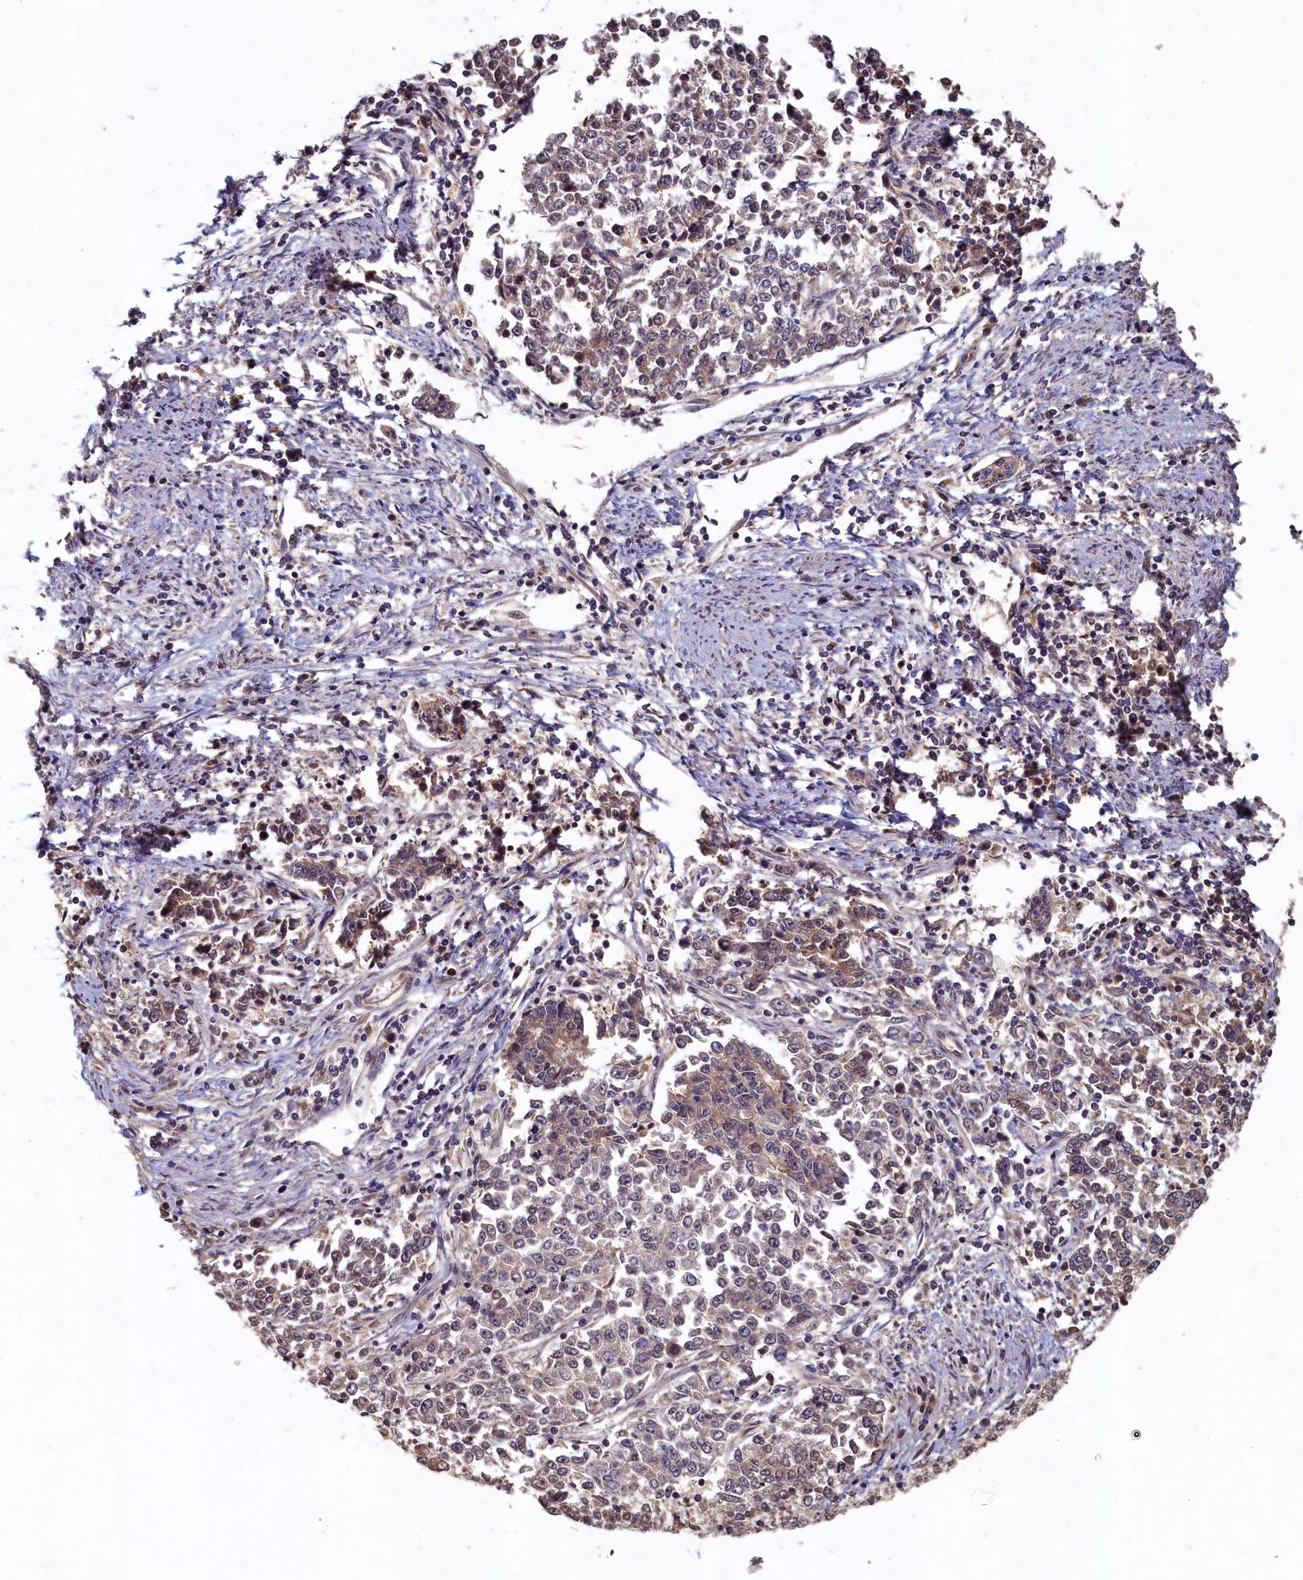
{"staining": {"intensity": "weak", "quantity": "<25%", "location": "cytoplasmic/membranous"}, "tissue": "endometrial cancer", "cell_type": "Tumor cells", "image_type": "cancer", "snomed": [{"axis": "morphology", "description": "Adenocarcinoma, NOS"}, {"axis": "topography", "description": "Endometrium"}], "caption": "Tumor cells show no significant protein positivity in endometrial cancer.", "gene": "LCMT2", "patient": {"sex": "female", "age": 50}}